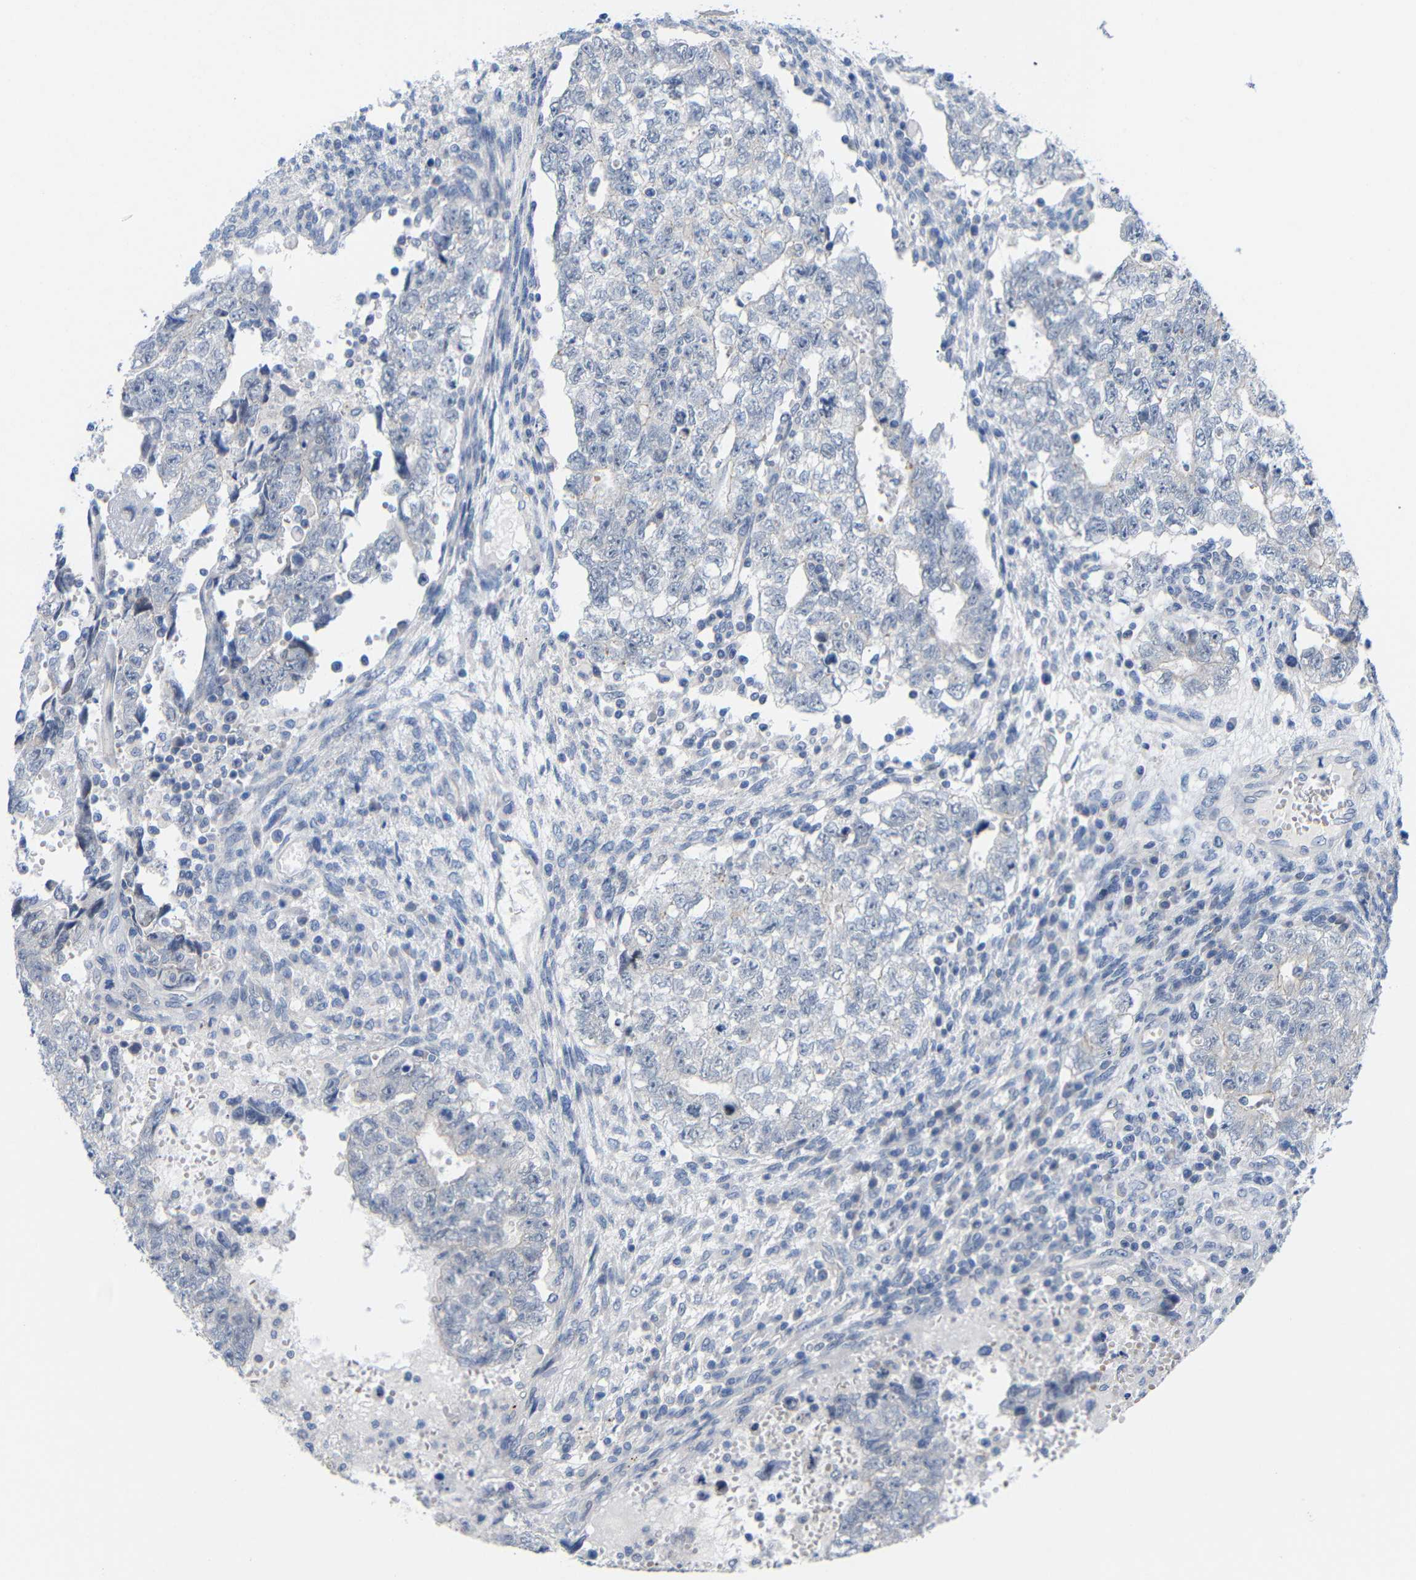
{"staining": {"intensity": "negative", "quantity": "none", "location": "none"}, "tissue": "testis cancer", "cell_type": "Tumor cells", "image_type": "cancer", "snomed": [{"axis": "morphology", "description": "Seminoma, NOS"}, {"axis": "morphology", "description": "Carcinoma, Embryonal, NOS"}, {"axis": "topography", "description": "Testis"}], "caption": "Tumor cells are negative for protein expression in human seminoma (testis).", "gene": "CMTM1", "patient": {"sex": "male", "age": 38}}